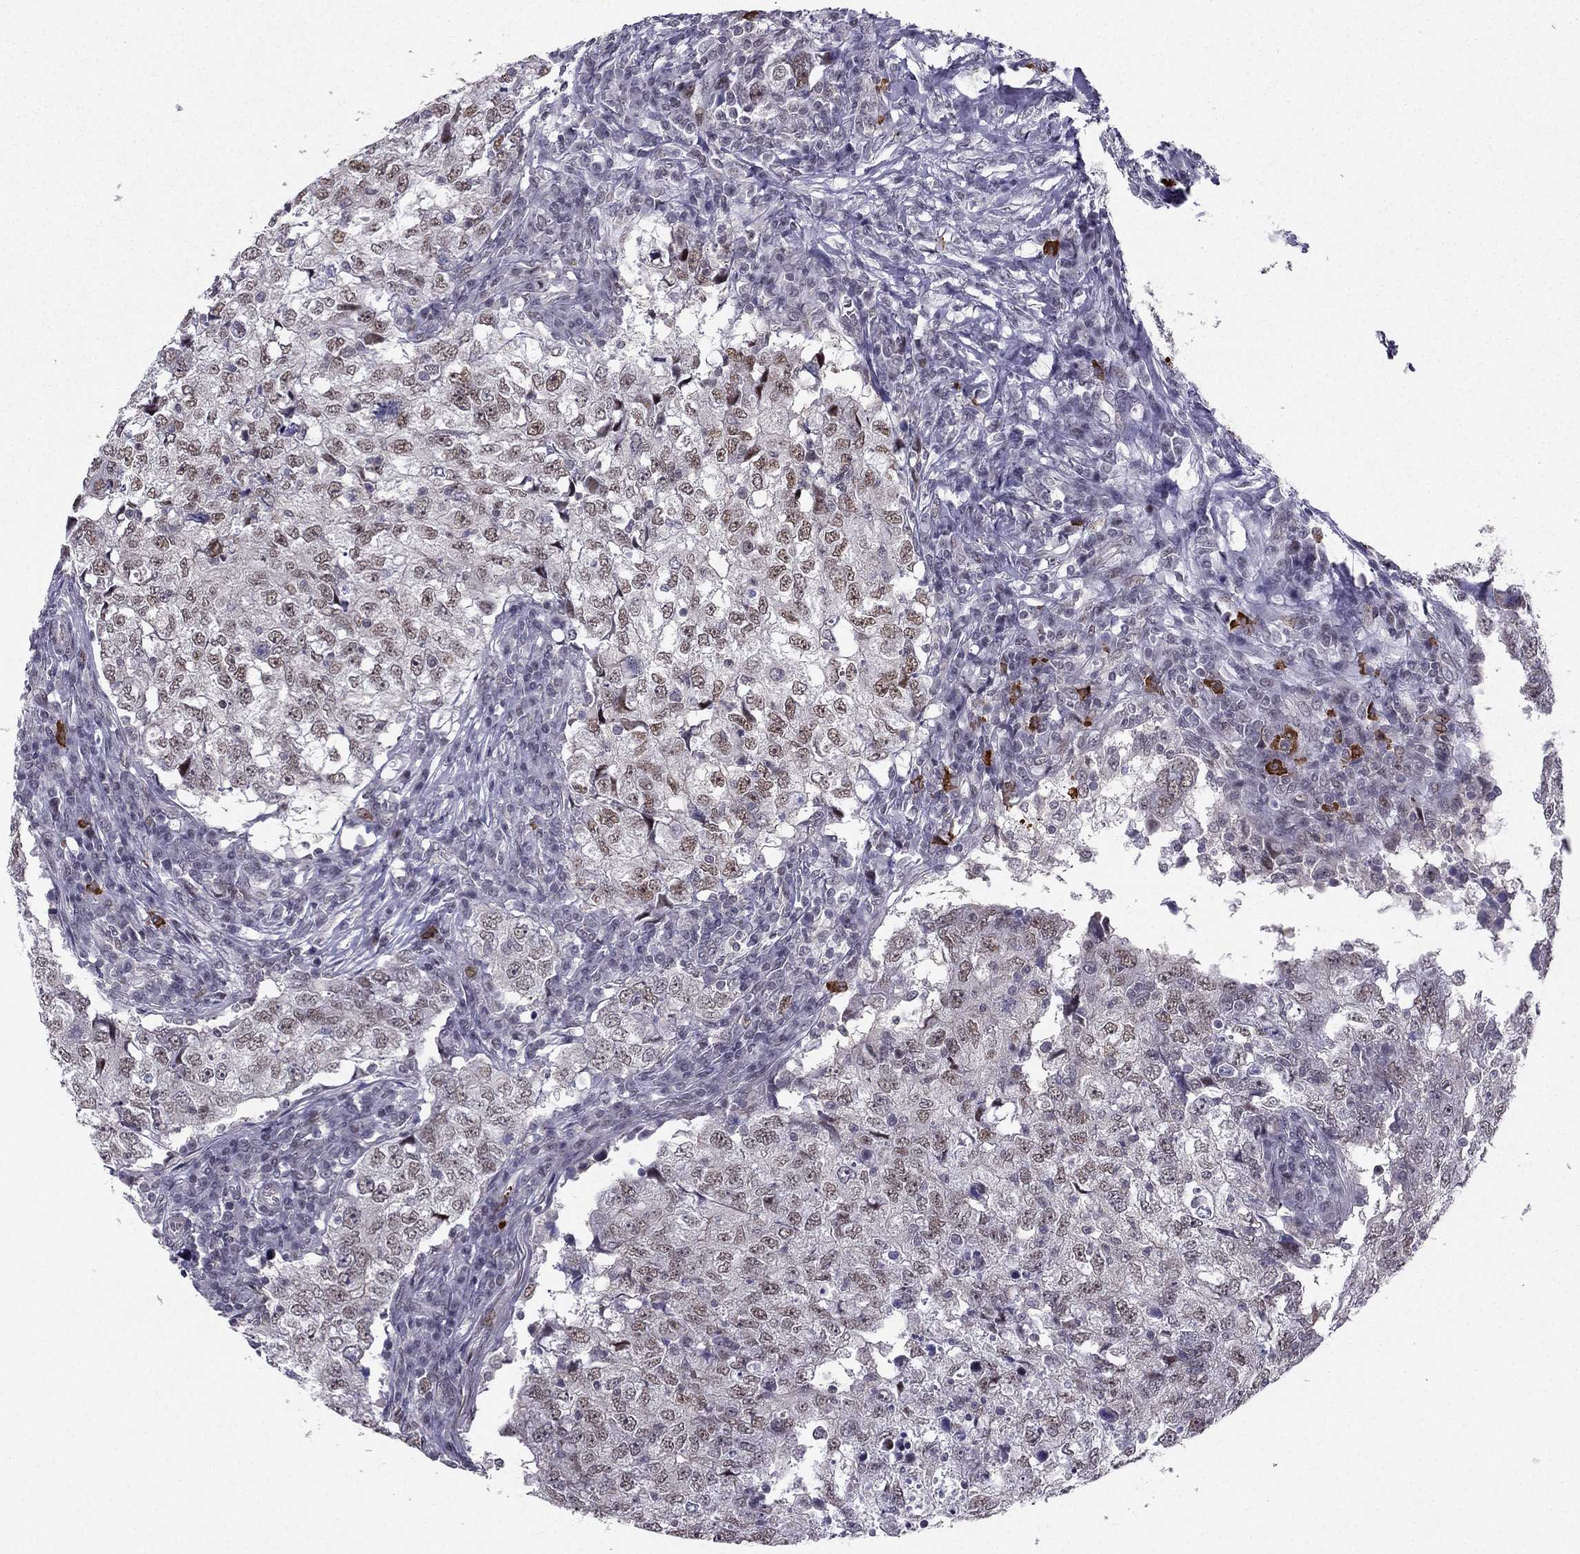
{"staining": {"intensity": "moderate", "quantity": "25%-75%", "location": "nuclear"}, "tissue": "breast cancer", "cell_type": "Tumor cells", "image_type": "cancer", "snomed": [{"axis": "morphology", "description": "Duct carcinoma"}, {"axis": "topography", "description": "Breast"}], "caption": "An immunohistochemistry (IHC) micrograph of neoplastic tissue is shown. Protein staining in brown highlights moderate nuclear positivity in breast cancer within tumor cells. The staining was performed using DAB to visualize the protein expression in brown, while the nuclei were stained in blue with hematoxylin (Magnification: 20x).", "gene": "RPRD2", "patient": {"sex": "female", "age": 30}}